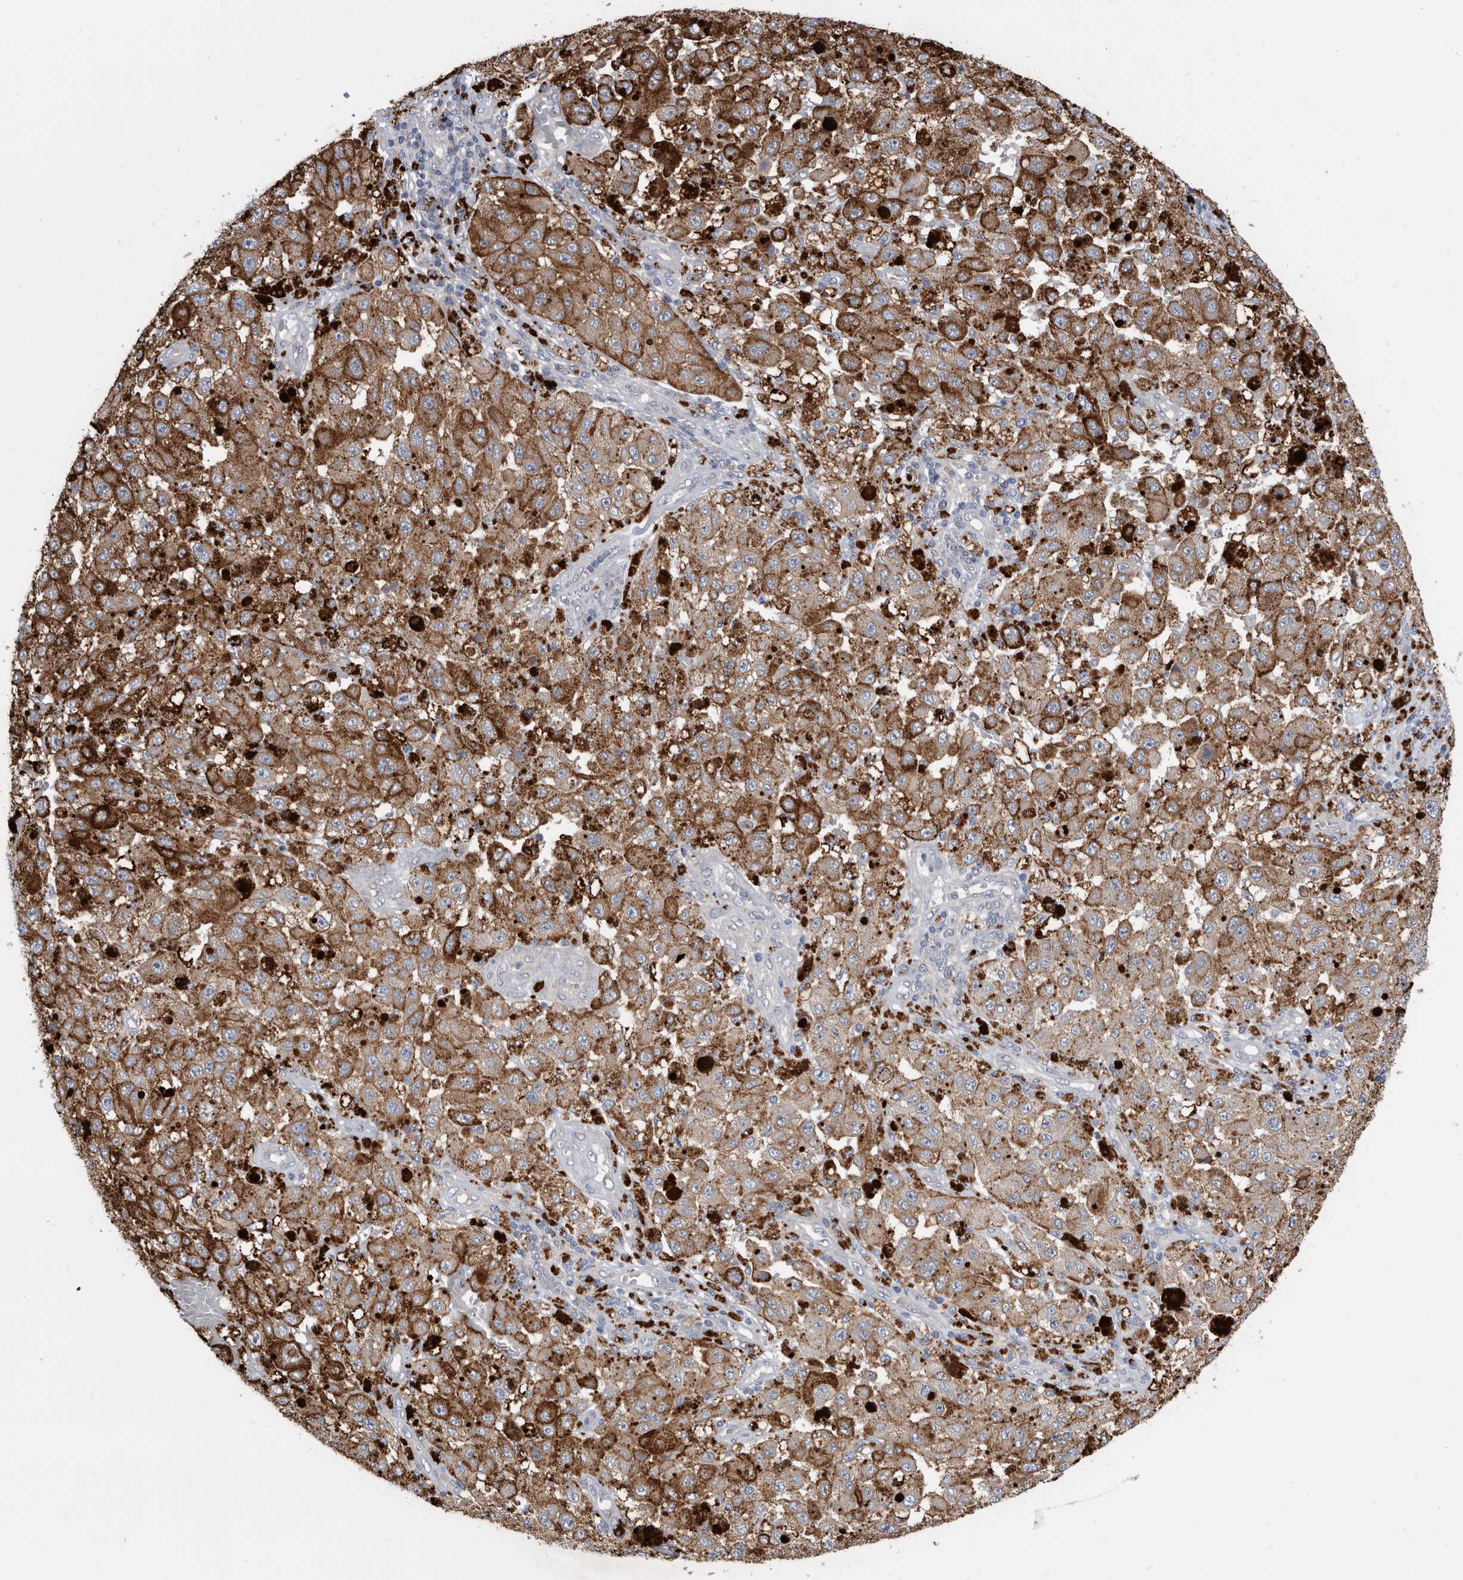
{"staining": {"intensity": "moderate", "quantity": ">75%", "location": "cytoplasmic/membranous"}, "tissue": "melanoma", "cell_type": "Tumor cells", "image_type": "cancer", "snomed": [{"axis": "morphology", "description": "Malignant melanoma, NOS"}, {"axis": "topography", "description": "Skin"}], "caption": "Melanoma tissue reveals moderate cytoplasmic/membranous staining in about >75% of tumor cells, visualized by immunohistochemistry. The protein is stained brown, and the nuclei are stained in blue (DAB IHC with brightfield microscopy, high magnification).", "gene": "CCT4", "patient": {"sex": "female", "age": 64}}